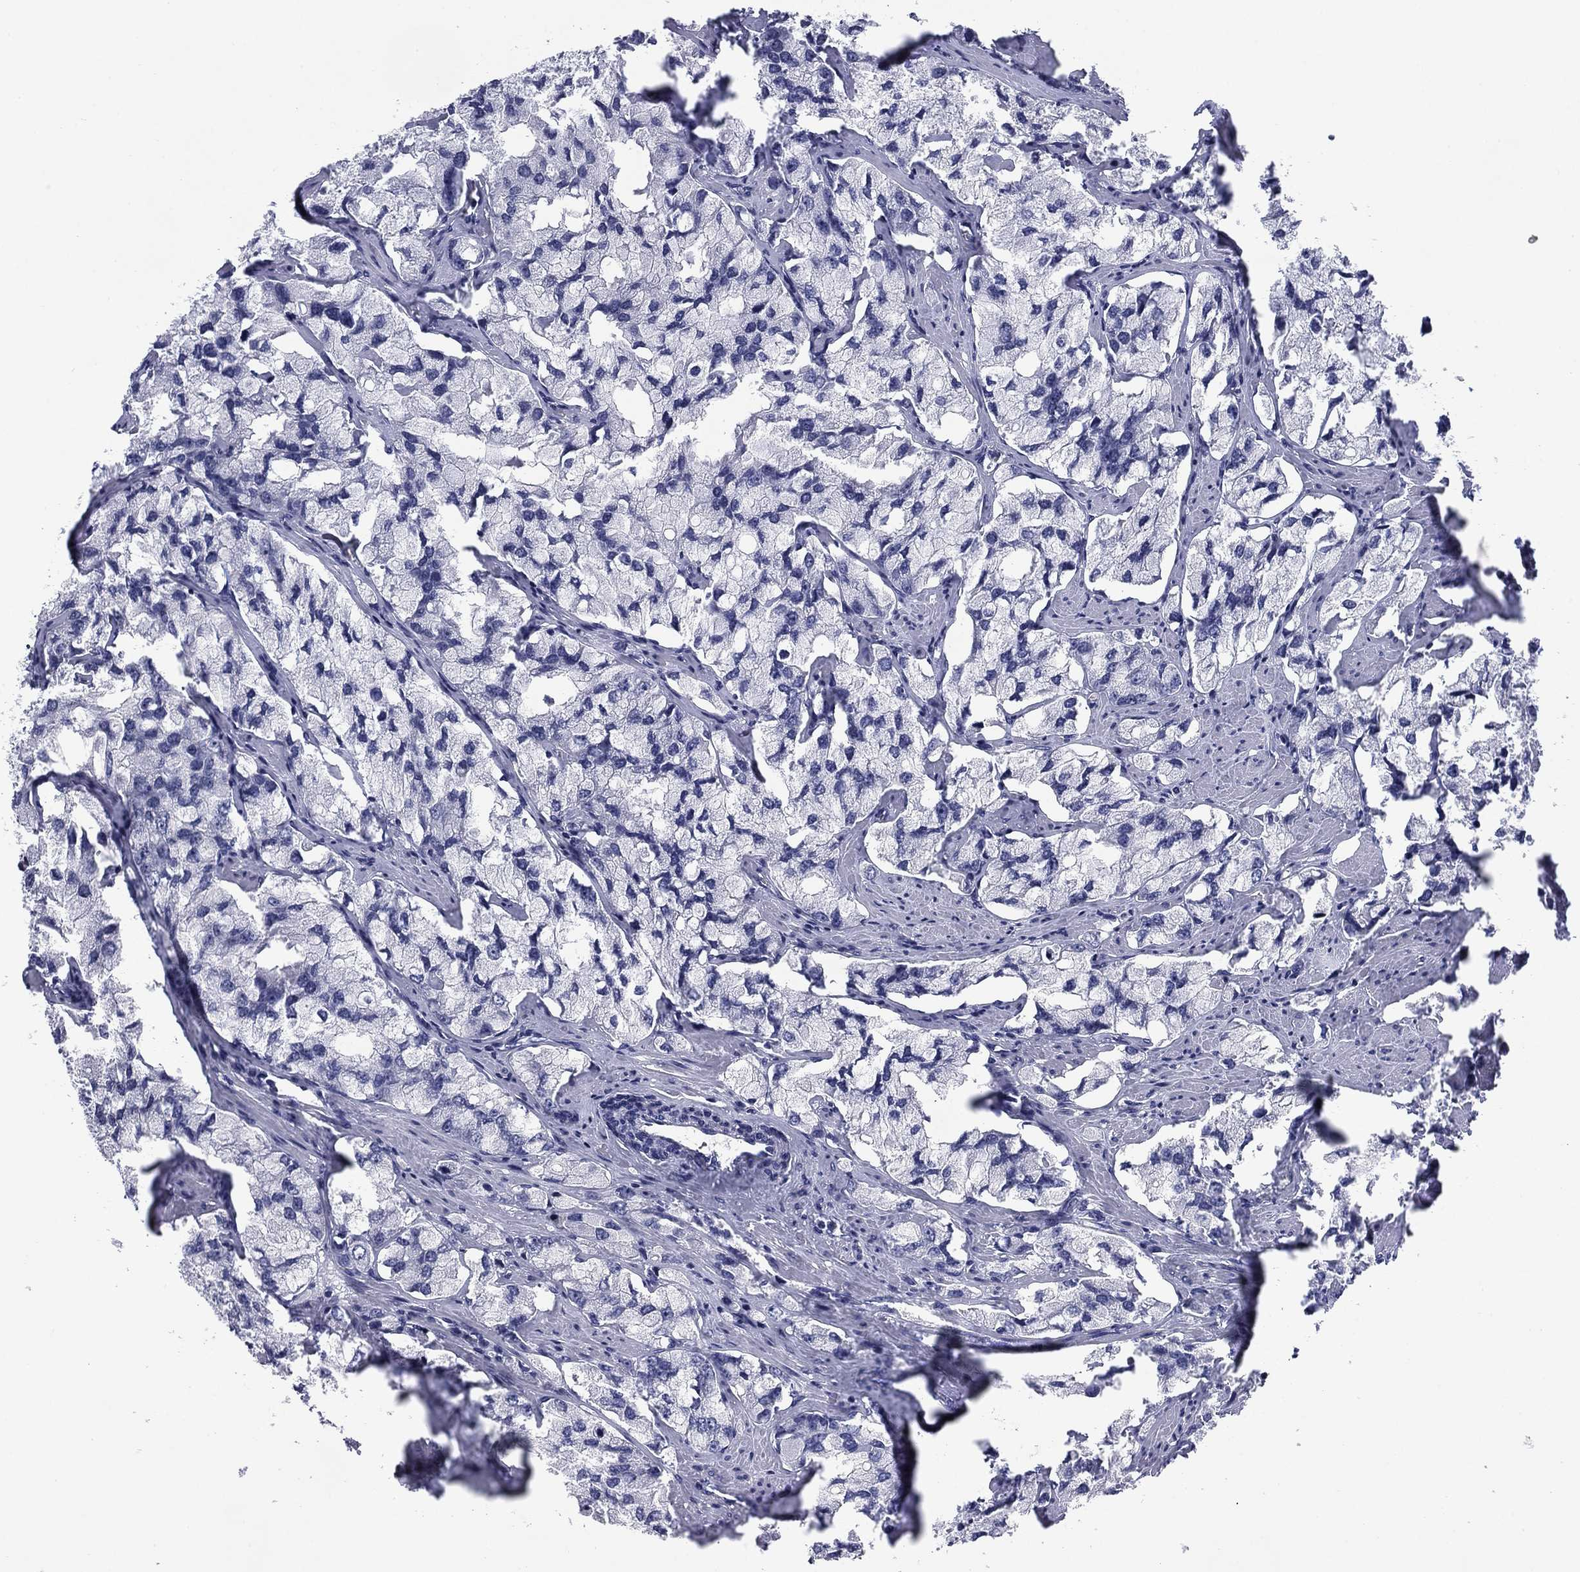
{"staining": {"intensity": "negative", "quantity": "none", "location": "none"}, "tissue": "prostate cancer", "cell_type": "Tumor cells", "image_type": "cancer", "snomed": [{"axis": "morphology", "description": "Adenocarcinoma, NOS"}, {"axis": "topography", "description": "Prostate and seminal vesicle, NOS"}, {"axis": "topography", "description": "Prostate"}], "caption": "Immunohistochemistry (IHC) histopathology image of neoplastic tissue: human adenocarcinoma (prostate) stained with DAB (3,3'-diaminobenzidine) demonstrates no significant protein staining in tumor cells. (DAB (3,3'-diaminobenzidine) IHC with hematoxylin counter stain).", "gene": "CCDC144A", "patient": {"sex": "male", "age": 64}}